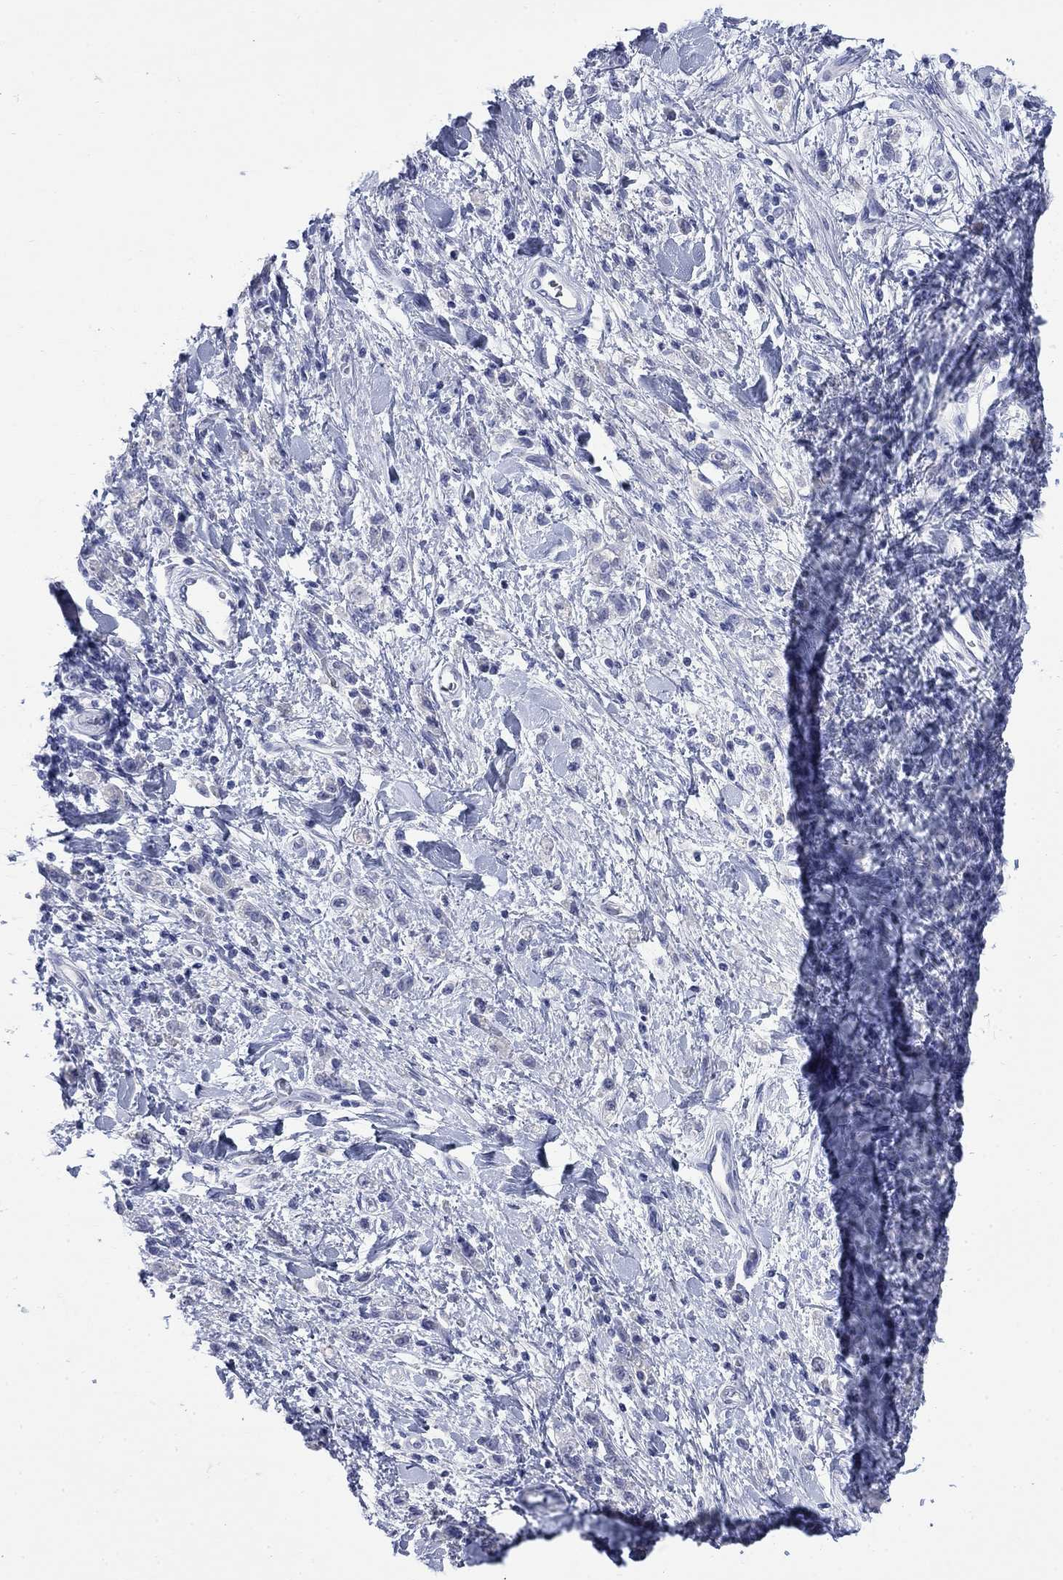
{"staining": {"intensity": "negative", "quantity": "none", "location": "none"}, "tissue": "stomach cancer", "cell_type": "Tumor cells", "image_type": "cancer", "snomed": [{"axis": "morphology", "description": "Adenocarcinoma, NOS"}, {"axis": "topography", "description": "Stomach"}], "caption": "Immunohistochemistry (IHC) histopathology image of neoplastic tissue: stomach adenocarcinoma stained with DAB (3,3'-diaminobenzidine) shows no significant protein positivity in tumor cells.", "gene": "IGF2BP3", "patient": {"sex": "male", "age": 77}}